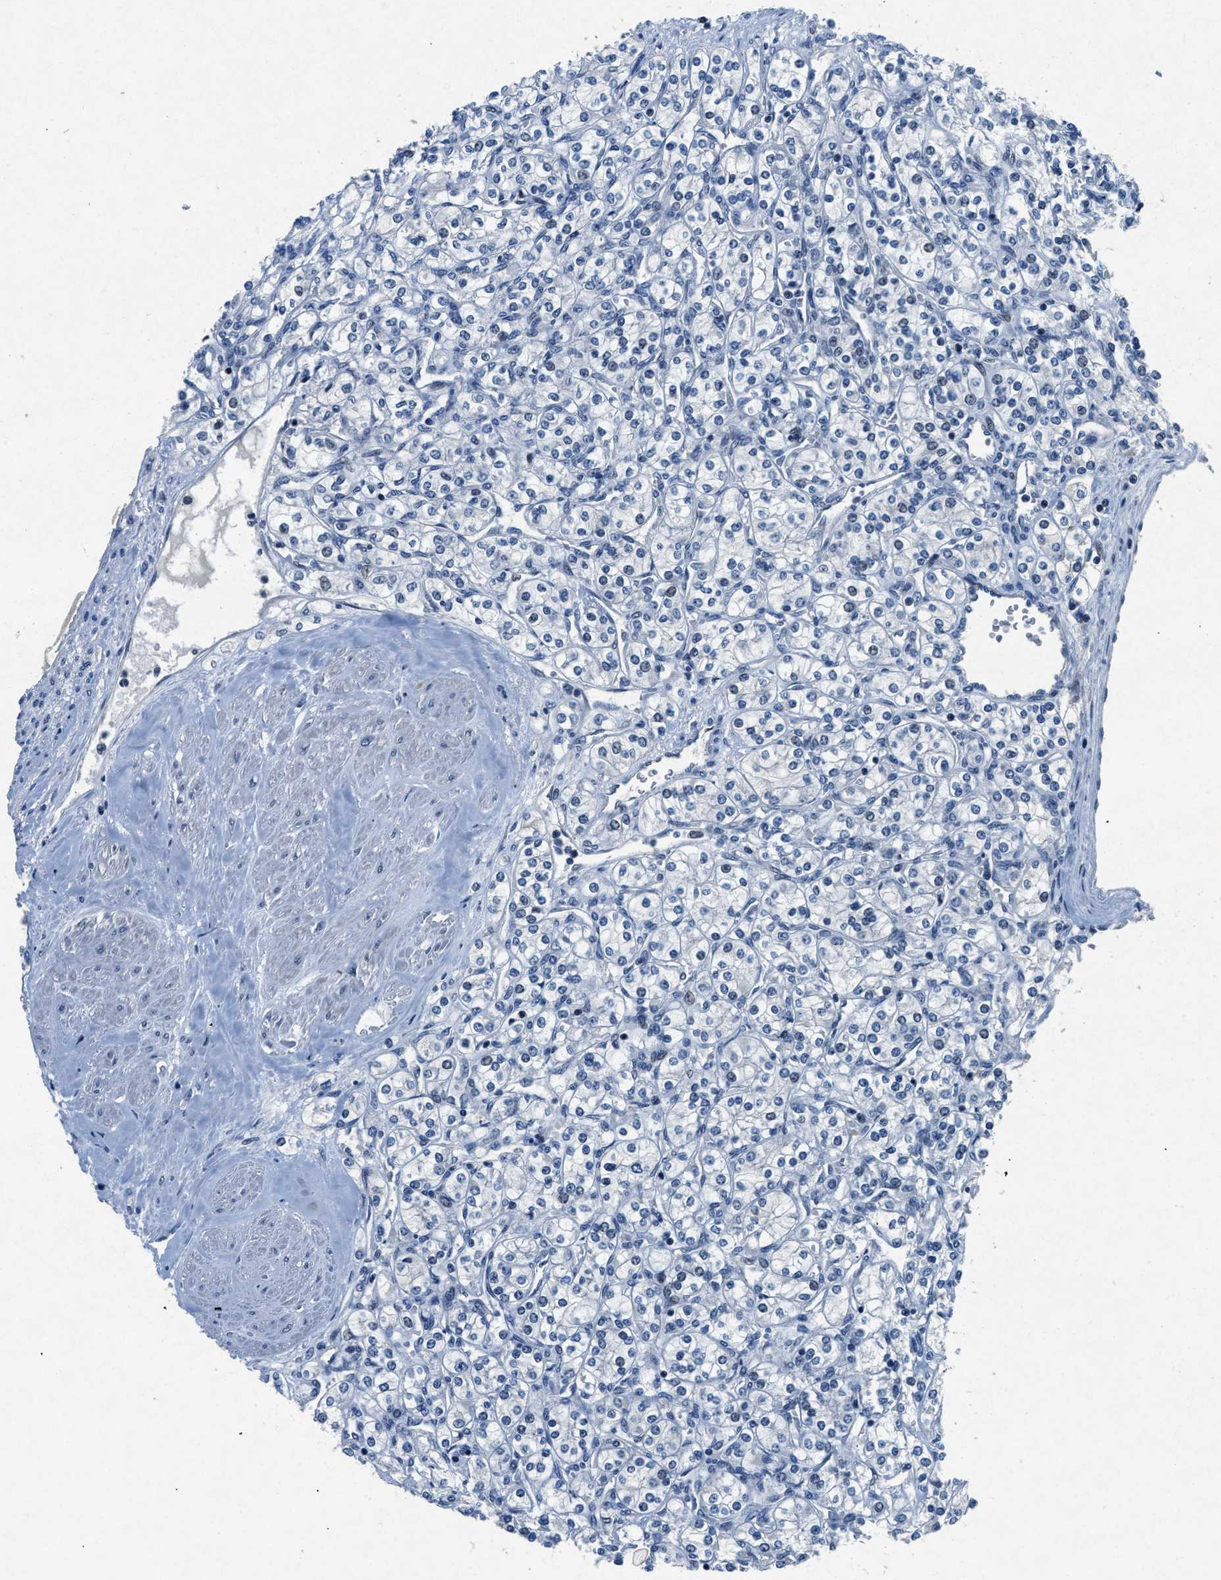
{"staining": {"intensity": "negative", "quantity": "none", "location": "none"}, "tissue": "renal cancer", "cell_type": "Tumor cells", "image_type": "cancer", "snomed": [{"axis": "morphology", "description": "Adenocarcinoma, NOS"}, {"axis": "topography", "description": "Kidney"}], "caption": "This is an immunohistochemistry (IHC) micrograph of human adenocarcinoma (renal). There is no expression in tumor cells.", "gene": "PHLDA1", "patient": {"sex": "male", "age": 77}}